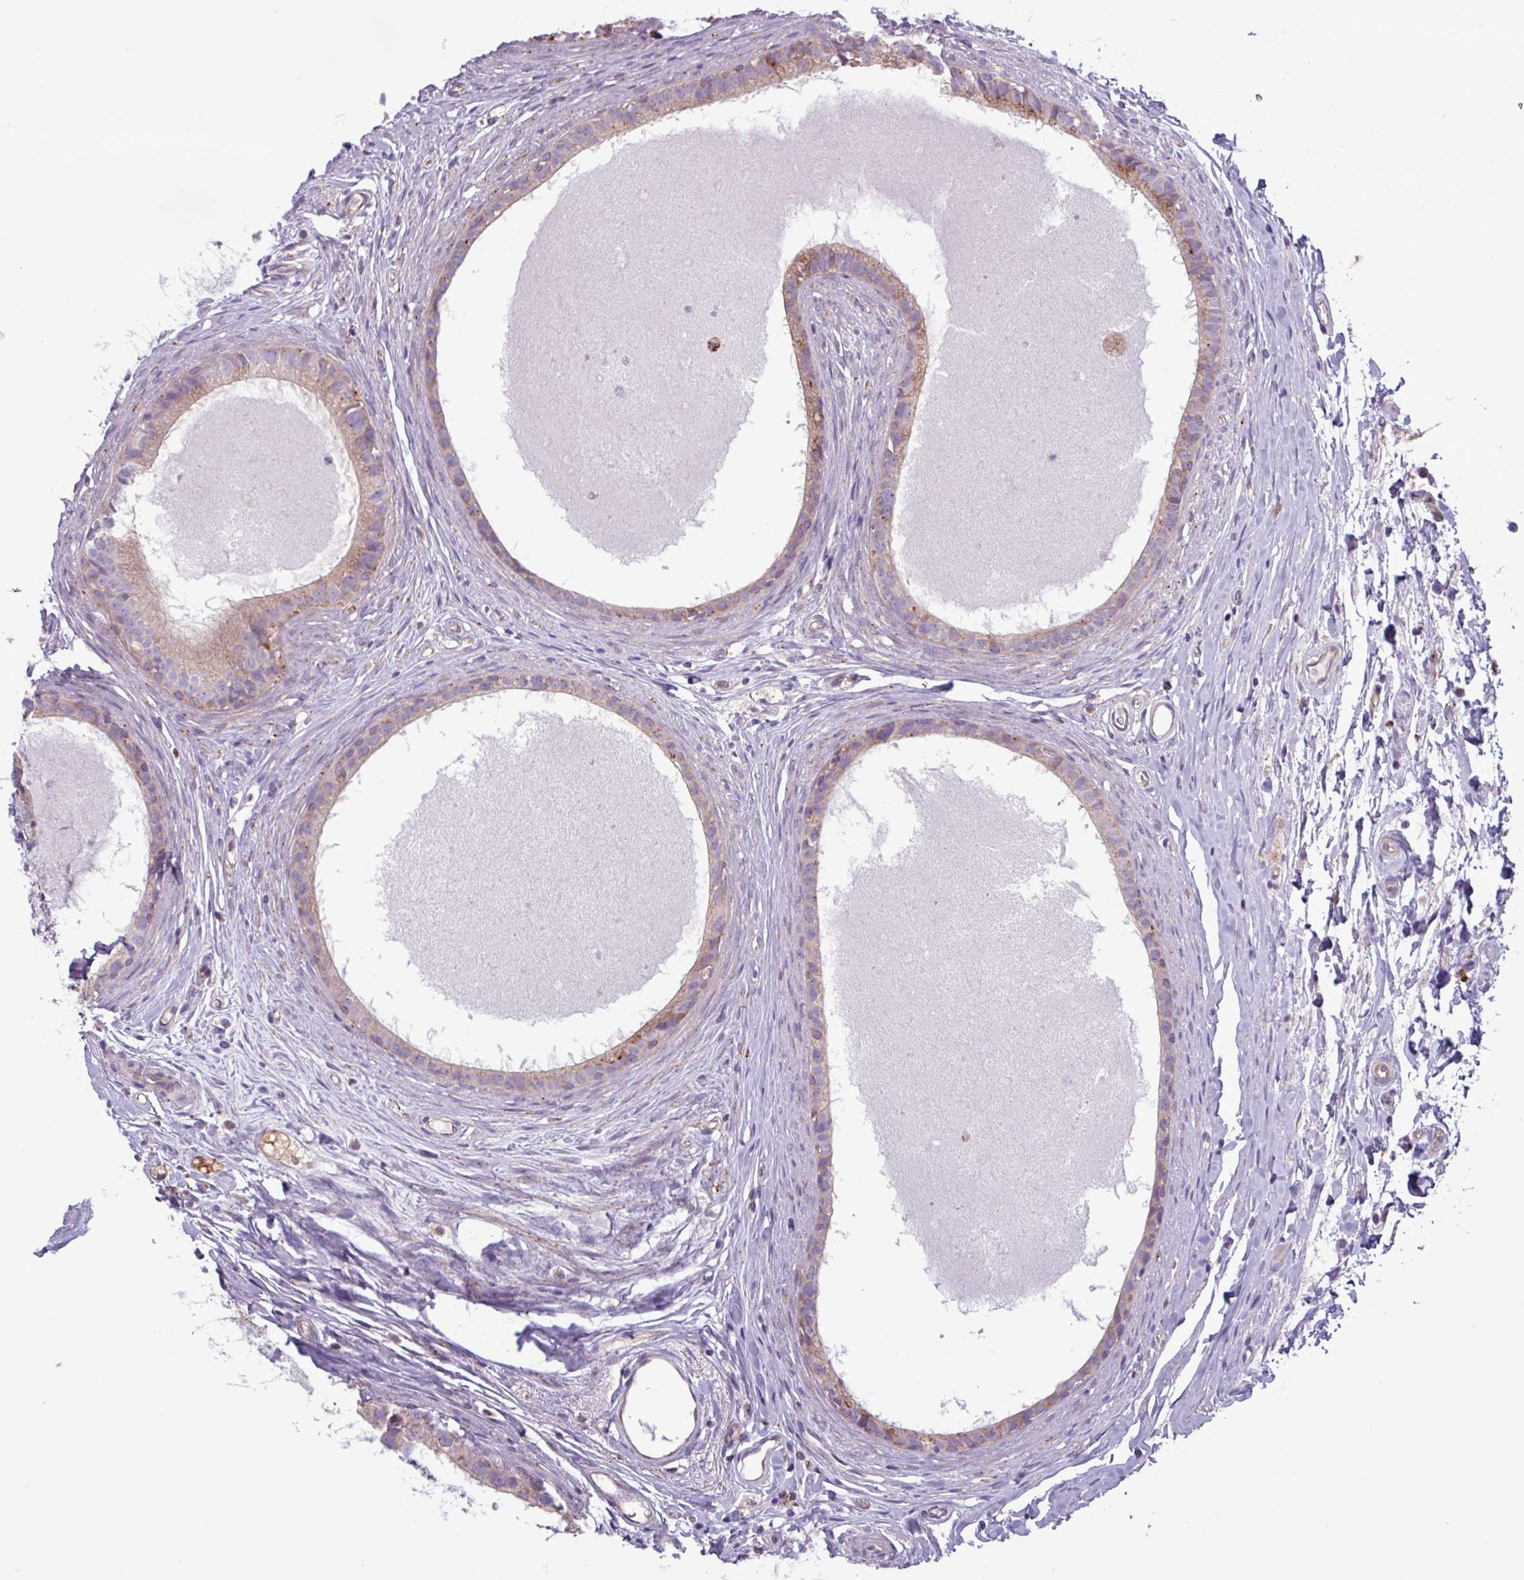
{"staining": {"intensity": "moderate", "quantity": "<25%", "location": "cytoplasmic/membranous"}, "tissue": "epididymis", "cell_type": "Glandular cells", "image_type": "normal", "snomed": [{"axis": "morphology", "description": "Normal tissue, NOS"}, {"axis": "topography", "description": "Epididymis"}], "caption": "Protein expression analysis of unremarkable epididymis exhibits moderate cytoplasmic/membranous expression in approximately <25% of glandular cells. The staining was performed using DAB (3,3'-diaminobenzidine), with brown indicating positive protein expression. Nuclei are stained blue with hematoxylin.", "gene": "PLIN2", "patient": {"sex": "male", "age": 80}}